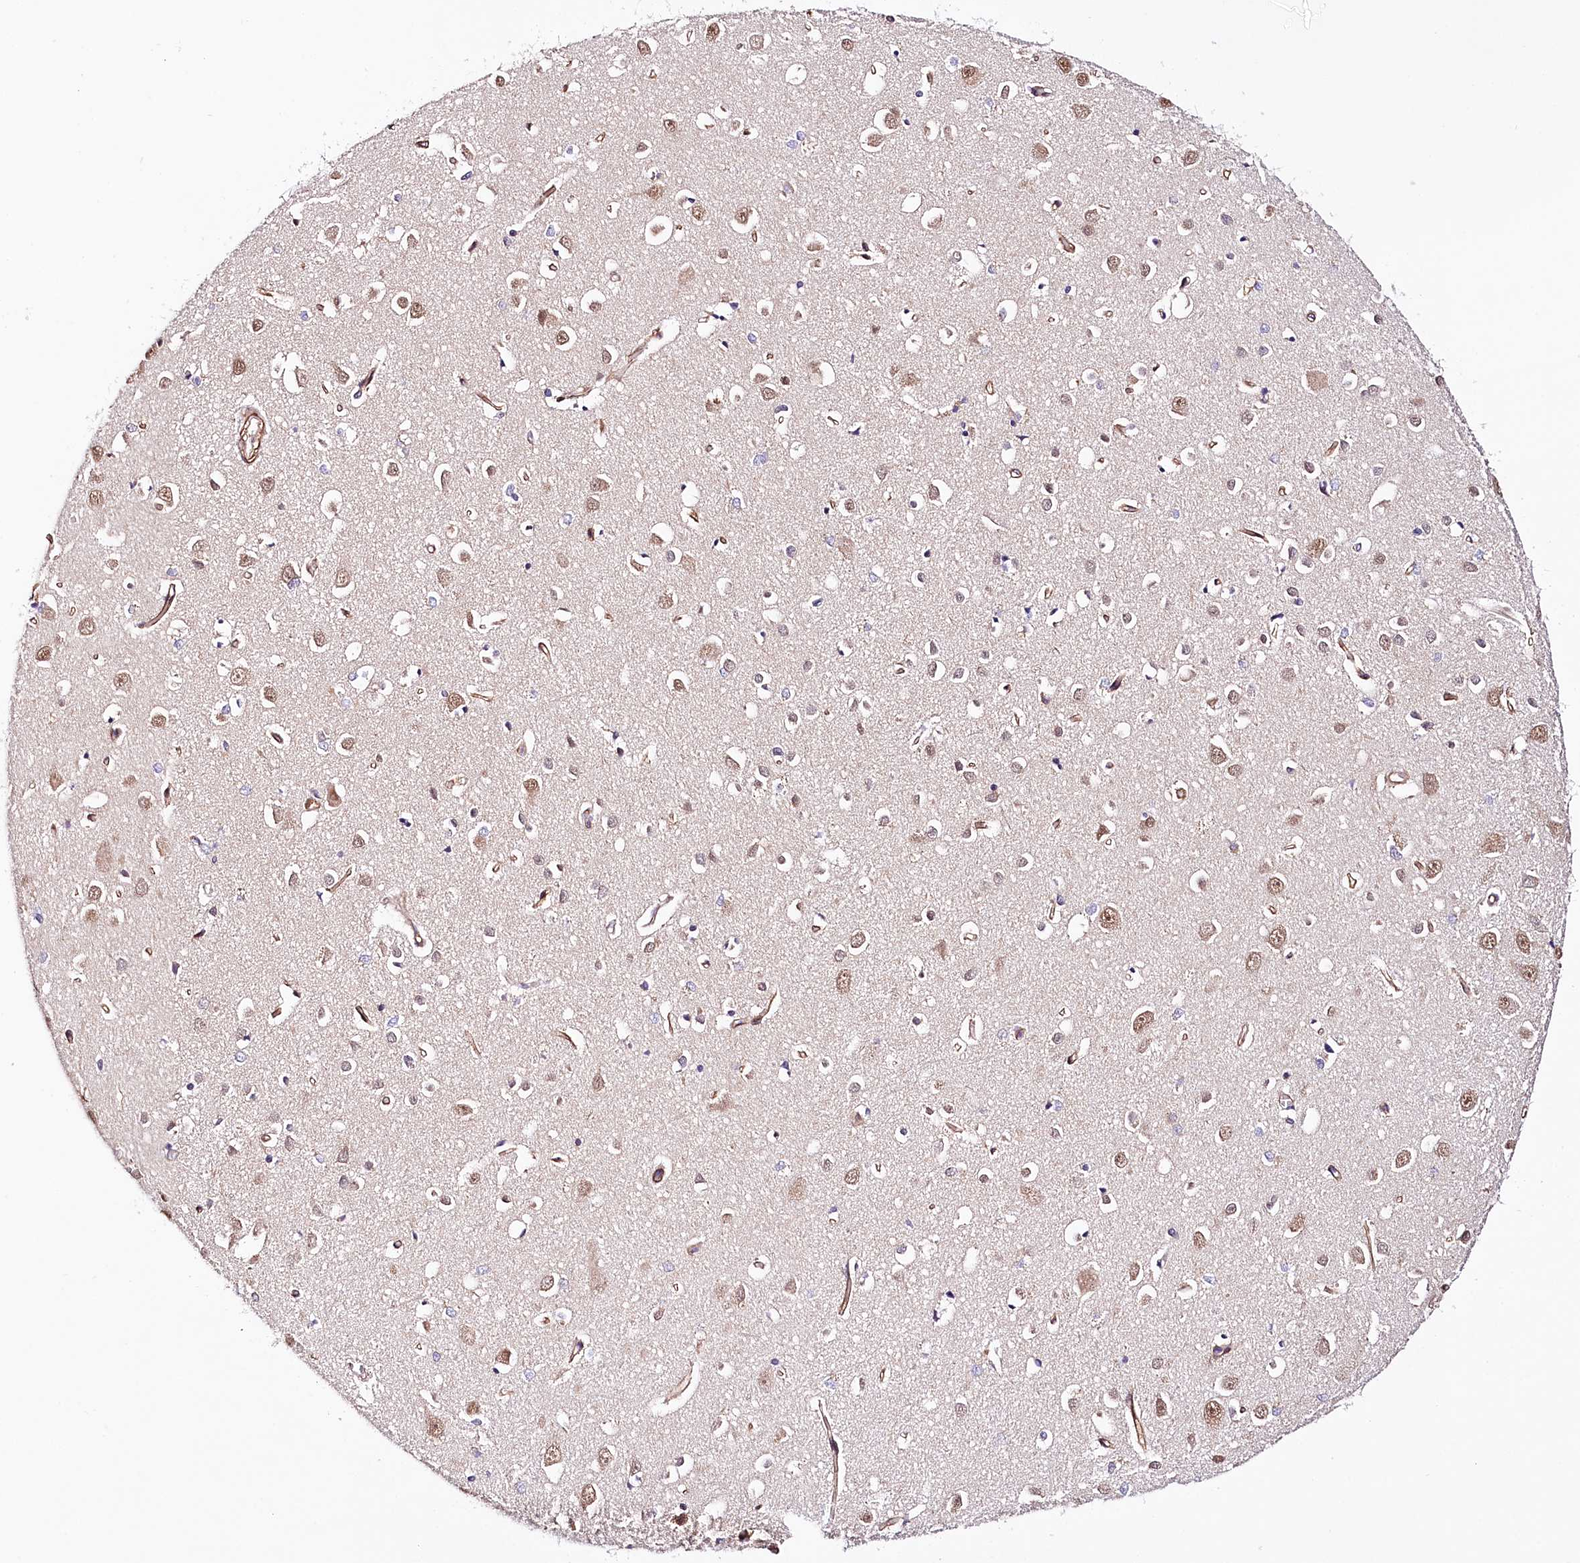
{"staining": {"intensity": "moderate", "quantity": ">75%", "location": "cytoplasmic/membranous"}, "tissue": "cerebral cortex", "cell_type": "Endothelial cells", "image_type": "normal", "snomed": [{"axis": "morphology", "description": "Normal tissue, NOS"}, {"axis": "topography", "description": "Cerebral cortex"}], "caption": "High-power microscopy captured an IHC image of normal cerebral cortex, revealing moderate cytoplasmic/membranous positivity in approximately >75% of endothelial cells. The staining was performed using DAB to visualize the protein expression in brown, while the nuclei were stained in blue with hematoxylin (Magnification: 20x).", "gene": "PPP2R5B", "patient": {"sex": "female", "age": 64}}